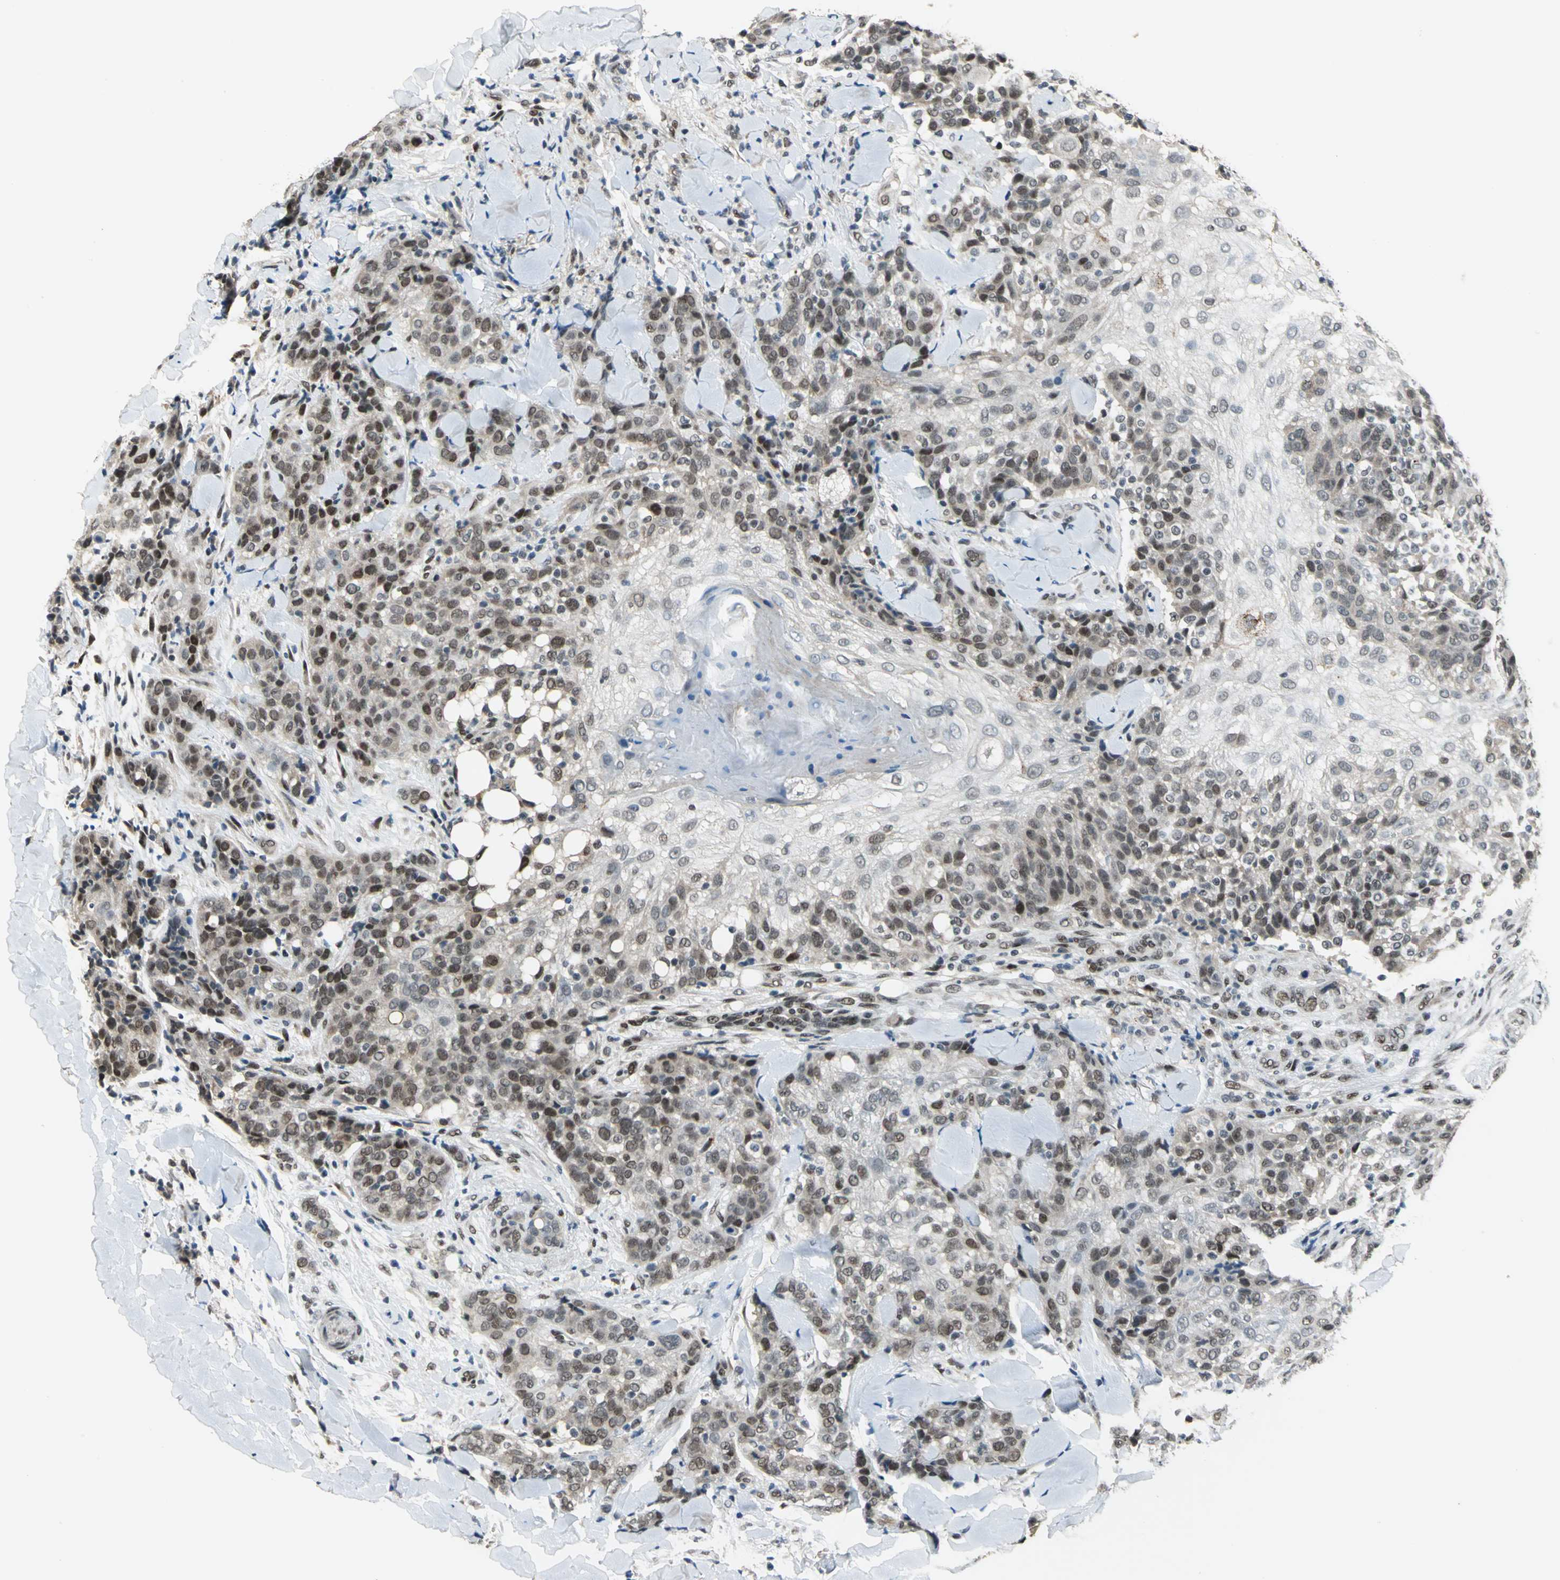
{"staining": {"intensity": "moderate", "quantity": "25%-75%", "location": "nuclear"}, "tissue": "skin cancer", "cell_type": "Tumor cells", "image_type": "cancer", "snomed": [{"axis": "morphology", "description": "Normal tissue, NOS"}, {"axis": "morphology", "description": "Squamous cell carcinoma, NOS"}, {"axis": "topography", "description": "Skin"}], "caption": "Approximately 25%-75% of tumor cells in skin cancer show moderate nuclear protein staining as visualized by brown immunohistochemical staining.", "gene": "ELF2", "patient": {"sex": "female", "age": 83}}